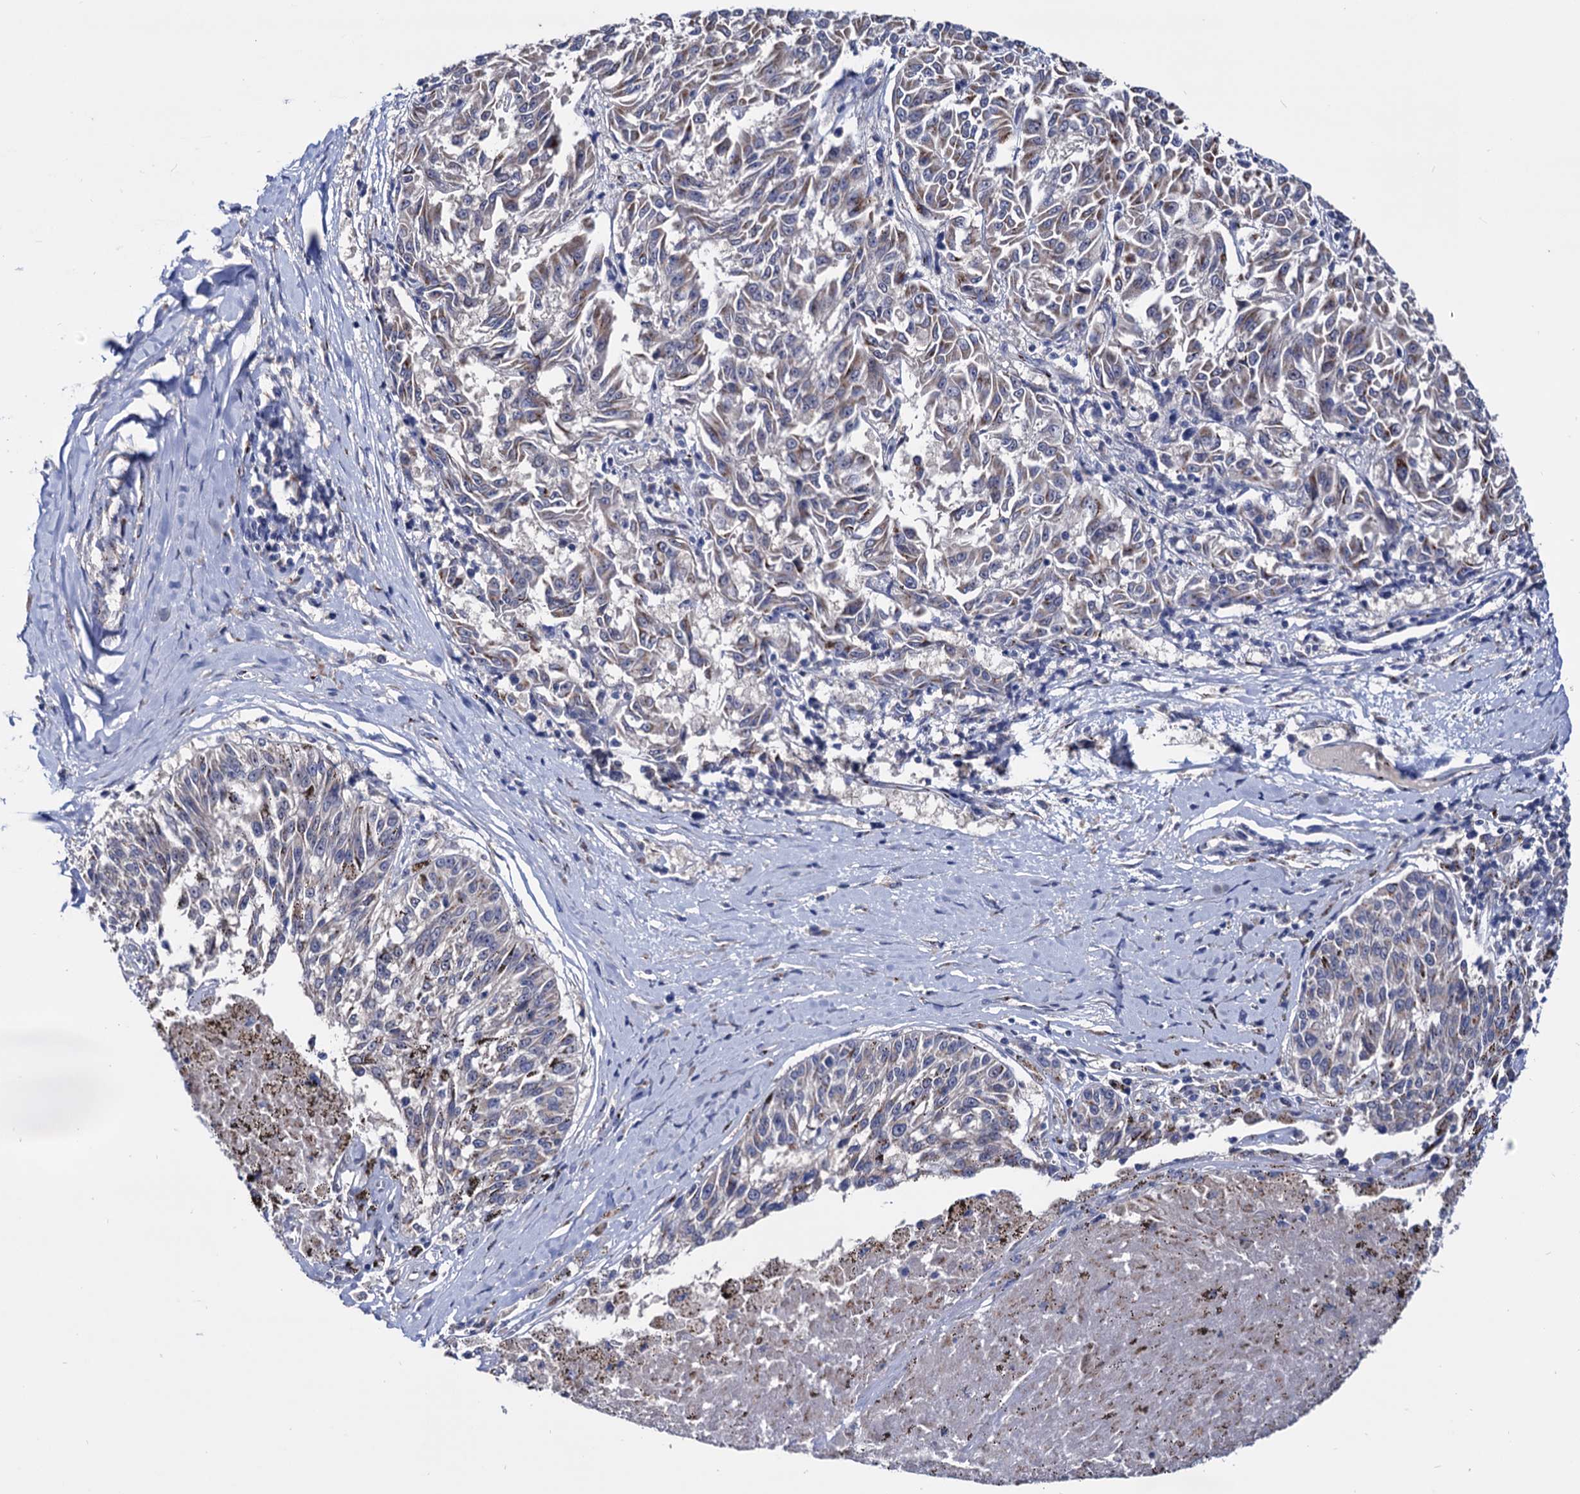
{"staining": {"intensity": "strong", "quantity": "<25%", "location": "cytoplasmic/membranous"}, "tissue": "melanoma", "cell_type": "Tumor cells", "image_type": "cancer", "snomed": [{"axis": "morphology", "description": "Malignant melanoma, NOS"}, {"axis": "topography", "description": "Skin"}], "caption": "Protein staining of malignant melanoma tissue shows strong cytoplasmic/membranous staining in about <25% of tumor cells.", "gene": "ESD", "patient": {"sex": "female", "age": 72}}